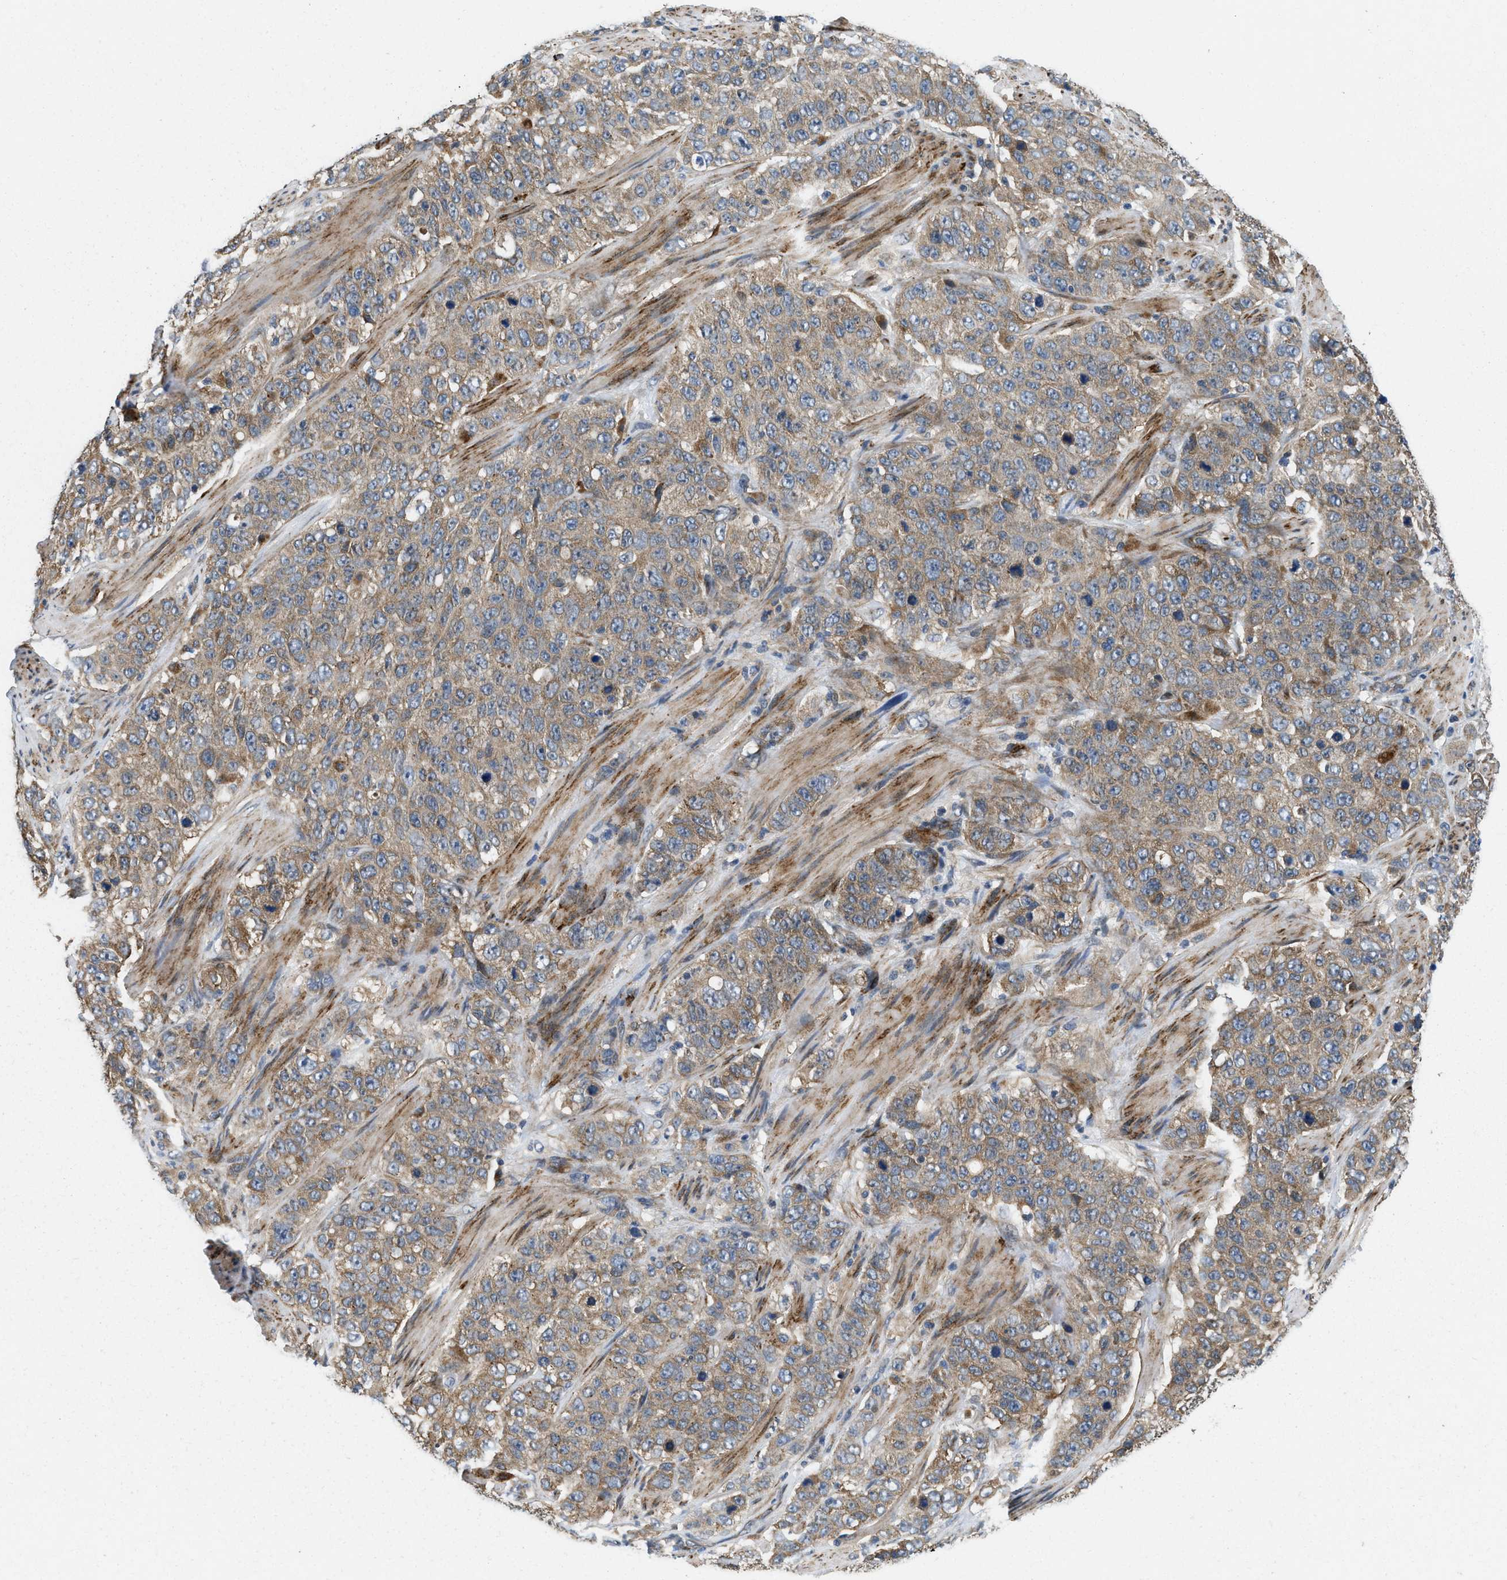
{"staining": {"intensity": "weak", "quantity": ">75%", "location": "cytoplasmic/membranous"}, "tissue": "stomach cancer", "cell_type": "Tumor cells", "image_type": "cancer", "snomed": [{"axis": "morphology", "description": "Adenocarcinoma, NOS"}, {"axis": "topography", "description": "Stomach"}], "caption": "Immunohistochemical staining of stomach cancer (adenocarcinoma) exhibits low levels of weak cytoplasmic/membranous expression in approximately >75% of tumor cells.", "gene": "ZNF599", "patient": {"sex": "male", "age": 48}}